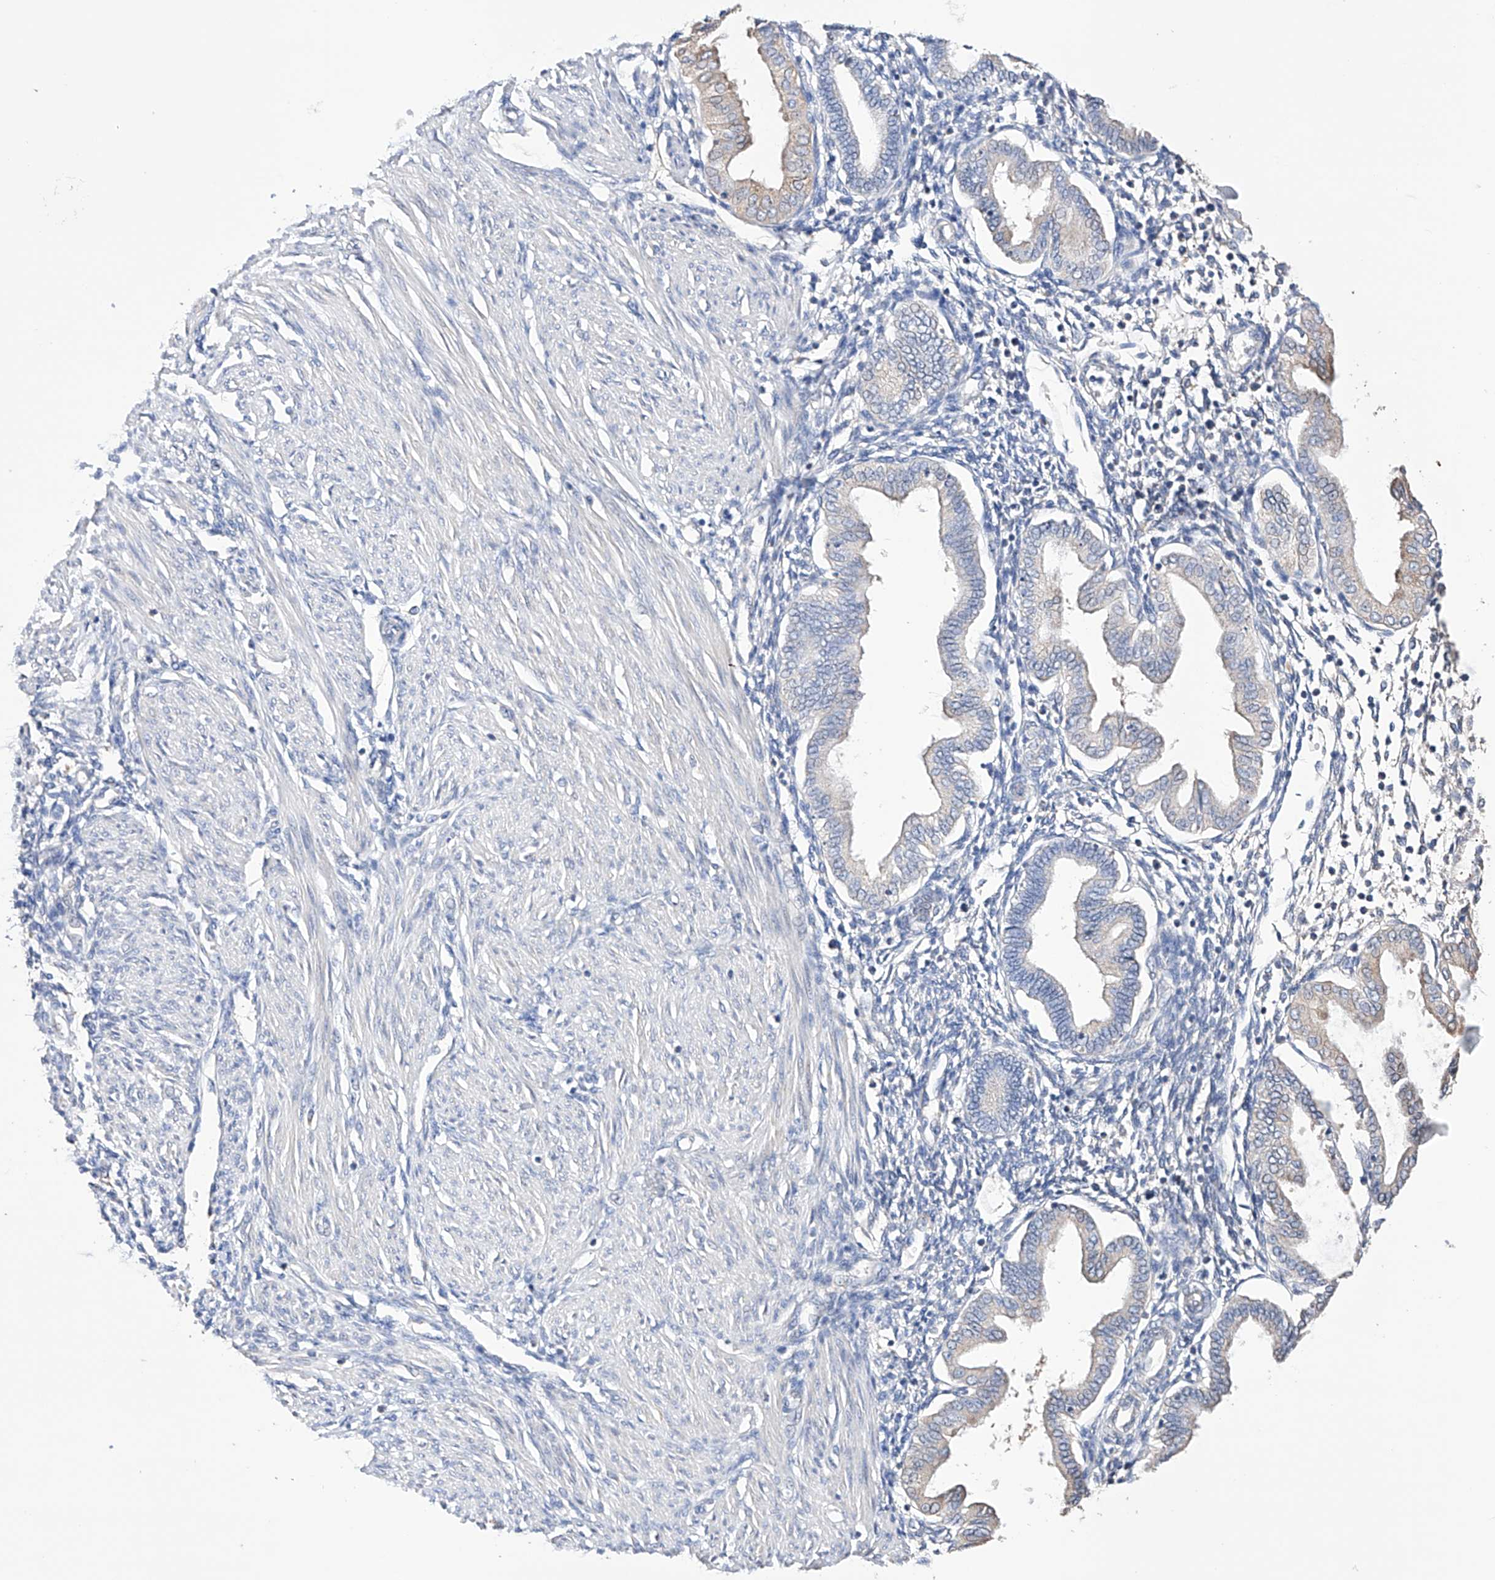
{"staining": {"intensity": "negative", "quantity": "none", "location": "none"}, "tissue": "endometrium", "cell_type": "Cells in endometrial stroma", "image_type": "normal", "snomed": [{"axis": "morphology", "description": "Normal tissue, NOS"}, {"axis": "topography", "description": "Endometrium"}], "caption": "Immunohistochemistry (IHC) of unremarkable human endometrium shows no positivity in cells in endometrial stroma. The staining was performed using DAB to visualize the protein expression in brown, while the nuclei were stained in blue with hematoxylin (Magnification: 20x).", "gene": "AFG1L", "patient": {"sex": "female", "age": 53}}